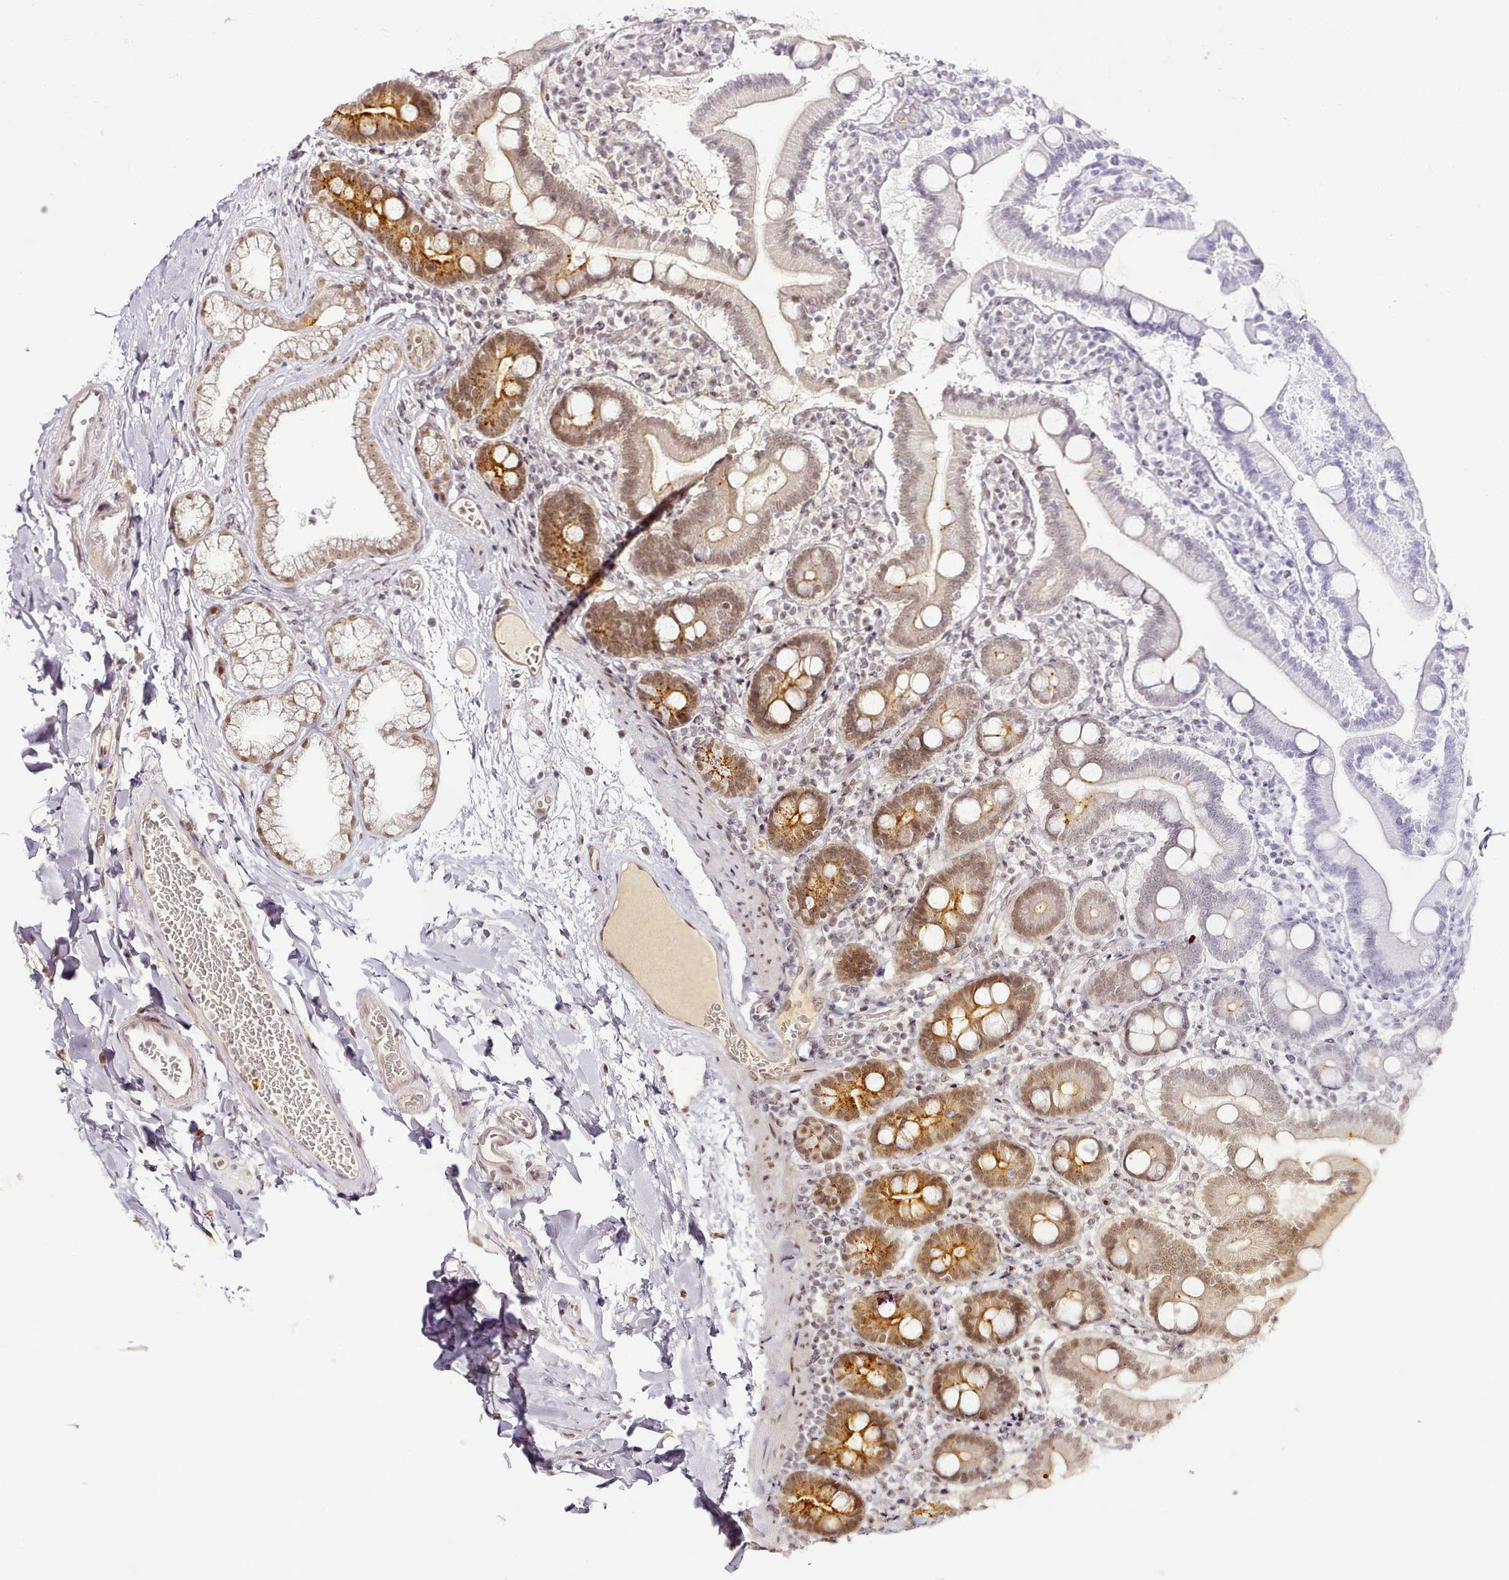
{"staining": {"intensity": "moderate", "quantity": "25%-75%", "location": "cytoplasmic/membranous"}, "tissue": "duodenum", "cell_type": "Glandular cells", "image_type": "normal", "snomed": [{"axis": "morphology", "description": "Normal tissue, NOS"}, {"axis": "topography", "description": "Duodenum"}], "caption": "Glandular cells show medium levels of moderate cytoplasmic/membranous positivity in approximately 25%-75% of cells in unremarkable human duodenum. (DAB IHC, brown staining for protein, blue staining for nuclei).", "gene": "SYT15B", "patient": {"sex": "male", "age": 55}}